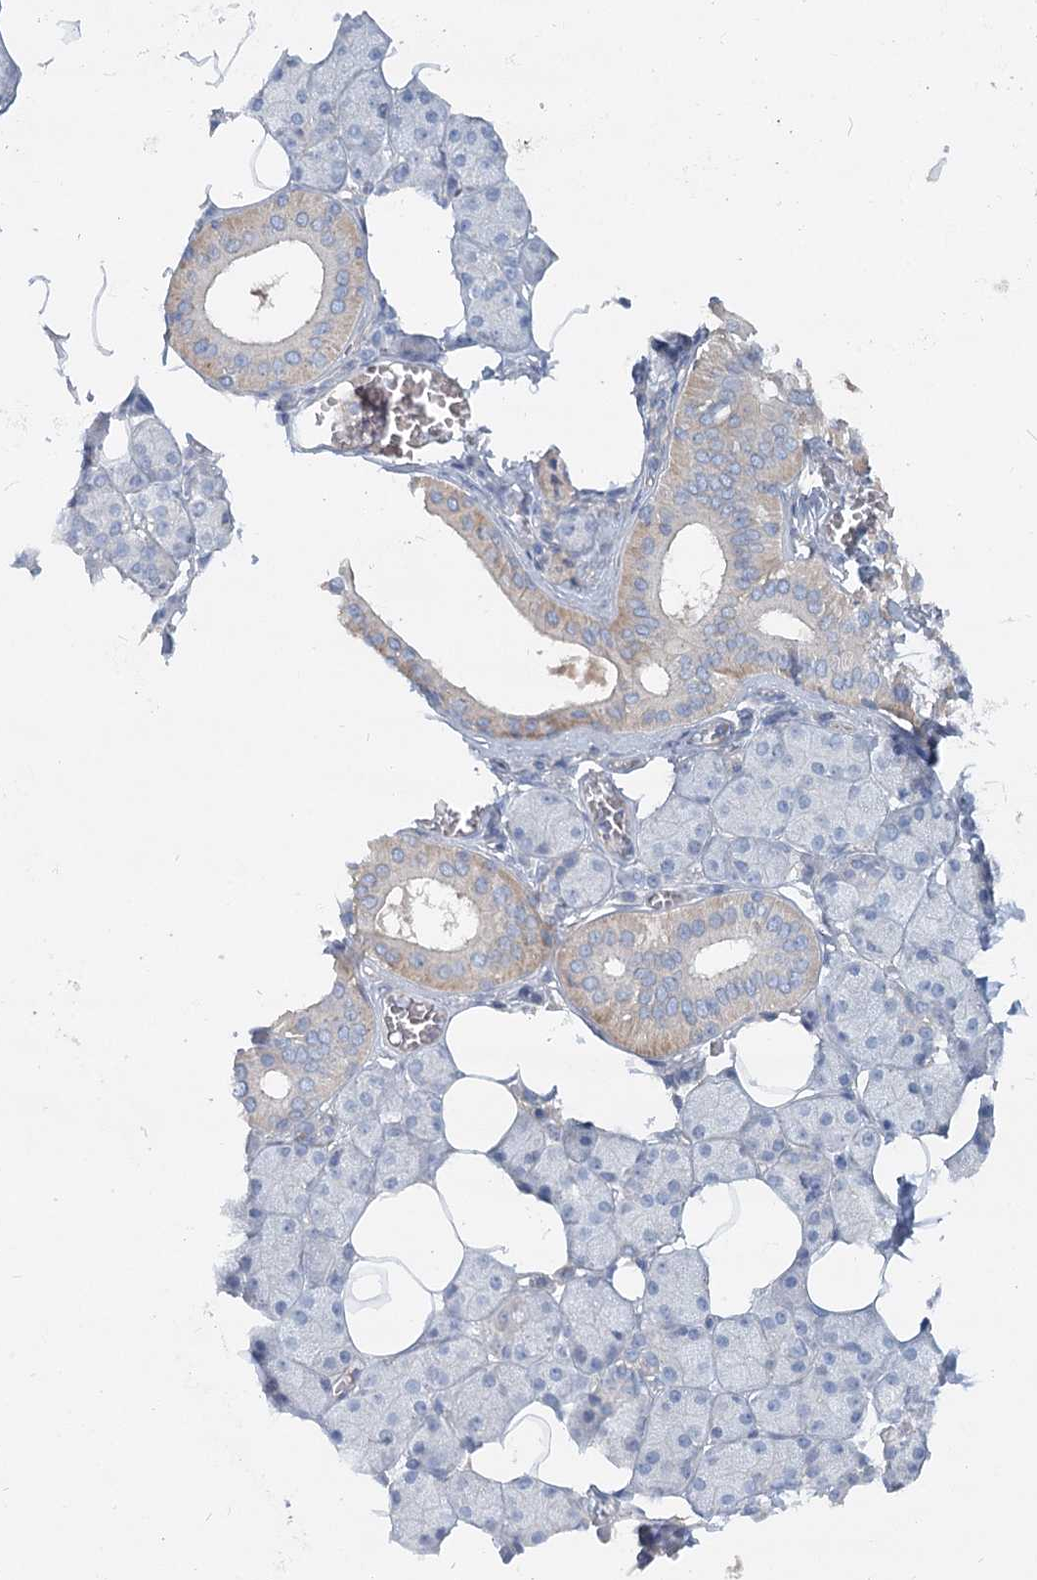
{"staining": {"intensity": "weak", "quantity": "<25%", "location": "cytoplasmic/membranous"}, "tissue": "salivary gland", "cell_type": "Glandular cells", "image_type": "normal", "snomed": [{"axis": "morphology", "description": "Normal tissue, NOS"}, {"axis": "topography", "description": "Salivary gland"}], "caption": "High power microscopy photomicrograph of an immunohistochemistry image of normal salivary gland, revealing no significant positivity in glandular cells. (DAB immunohistochemistry, high magnification).", "gene": "DNMBP", "patient": {"sex": "female", "age": 33}}